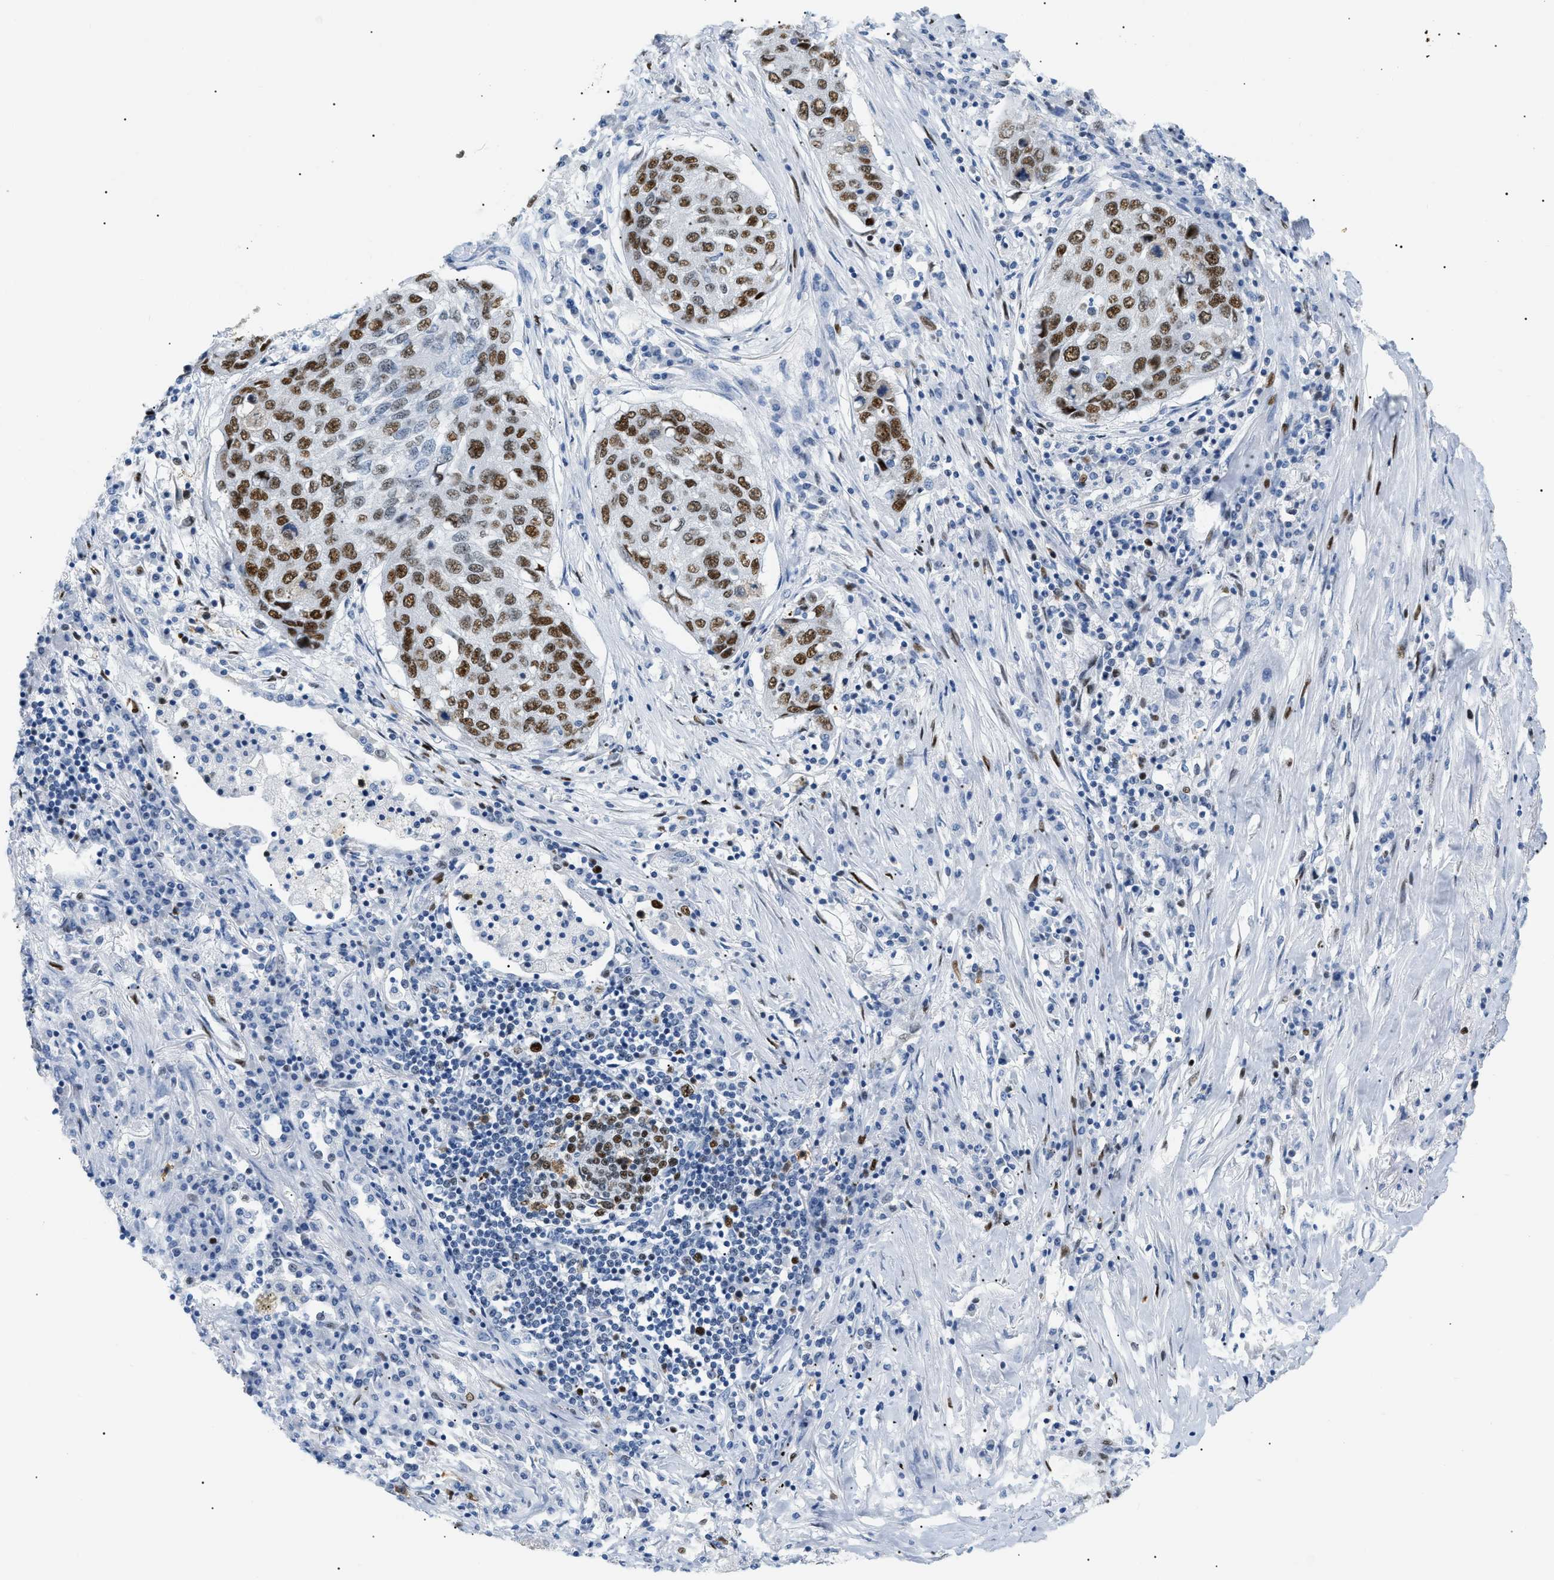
{"staining": {"intensity": "moderate", "quantity": ">75%", "location": "nuclear"}, "tissue": "lung cancer", "cell_type": "Tumor cells", "image_type": "cancer", "snomed": [{"axis": "morphology", "description": "Squamous cell carcinoma, NOS"}, {"axis": "topography", "description": "Lung"}], "caption": "A high-resolution micrograph shows immunohistochemistry staining of lung cancer, which exhibits moderate nuclear staining in approximately >75% of tumor cells. The protein is stained brown, and the nuclei are stained in blue (DAB (3,3'-diaminobenzidine) IHC with brightfield microscopy, high magnification).", "gene": "MCM7", "patient": {"sex": "female", "age": 63}}